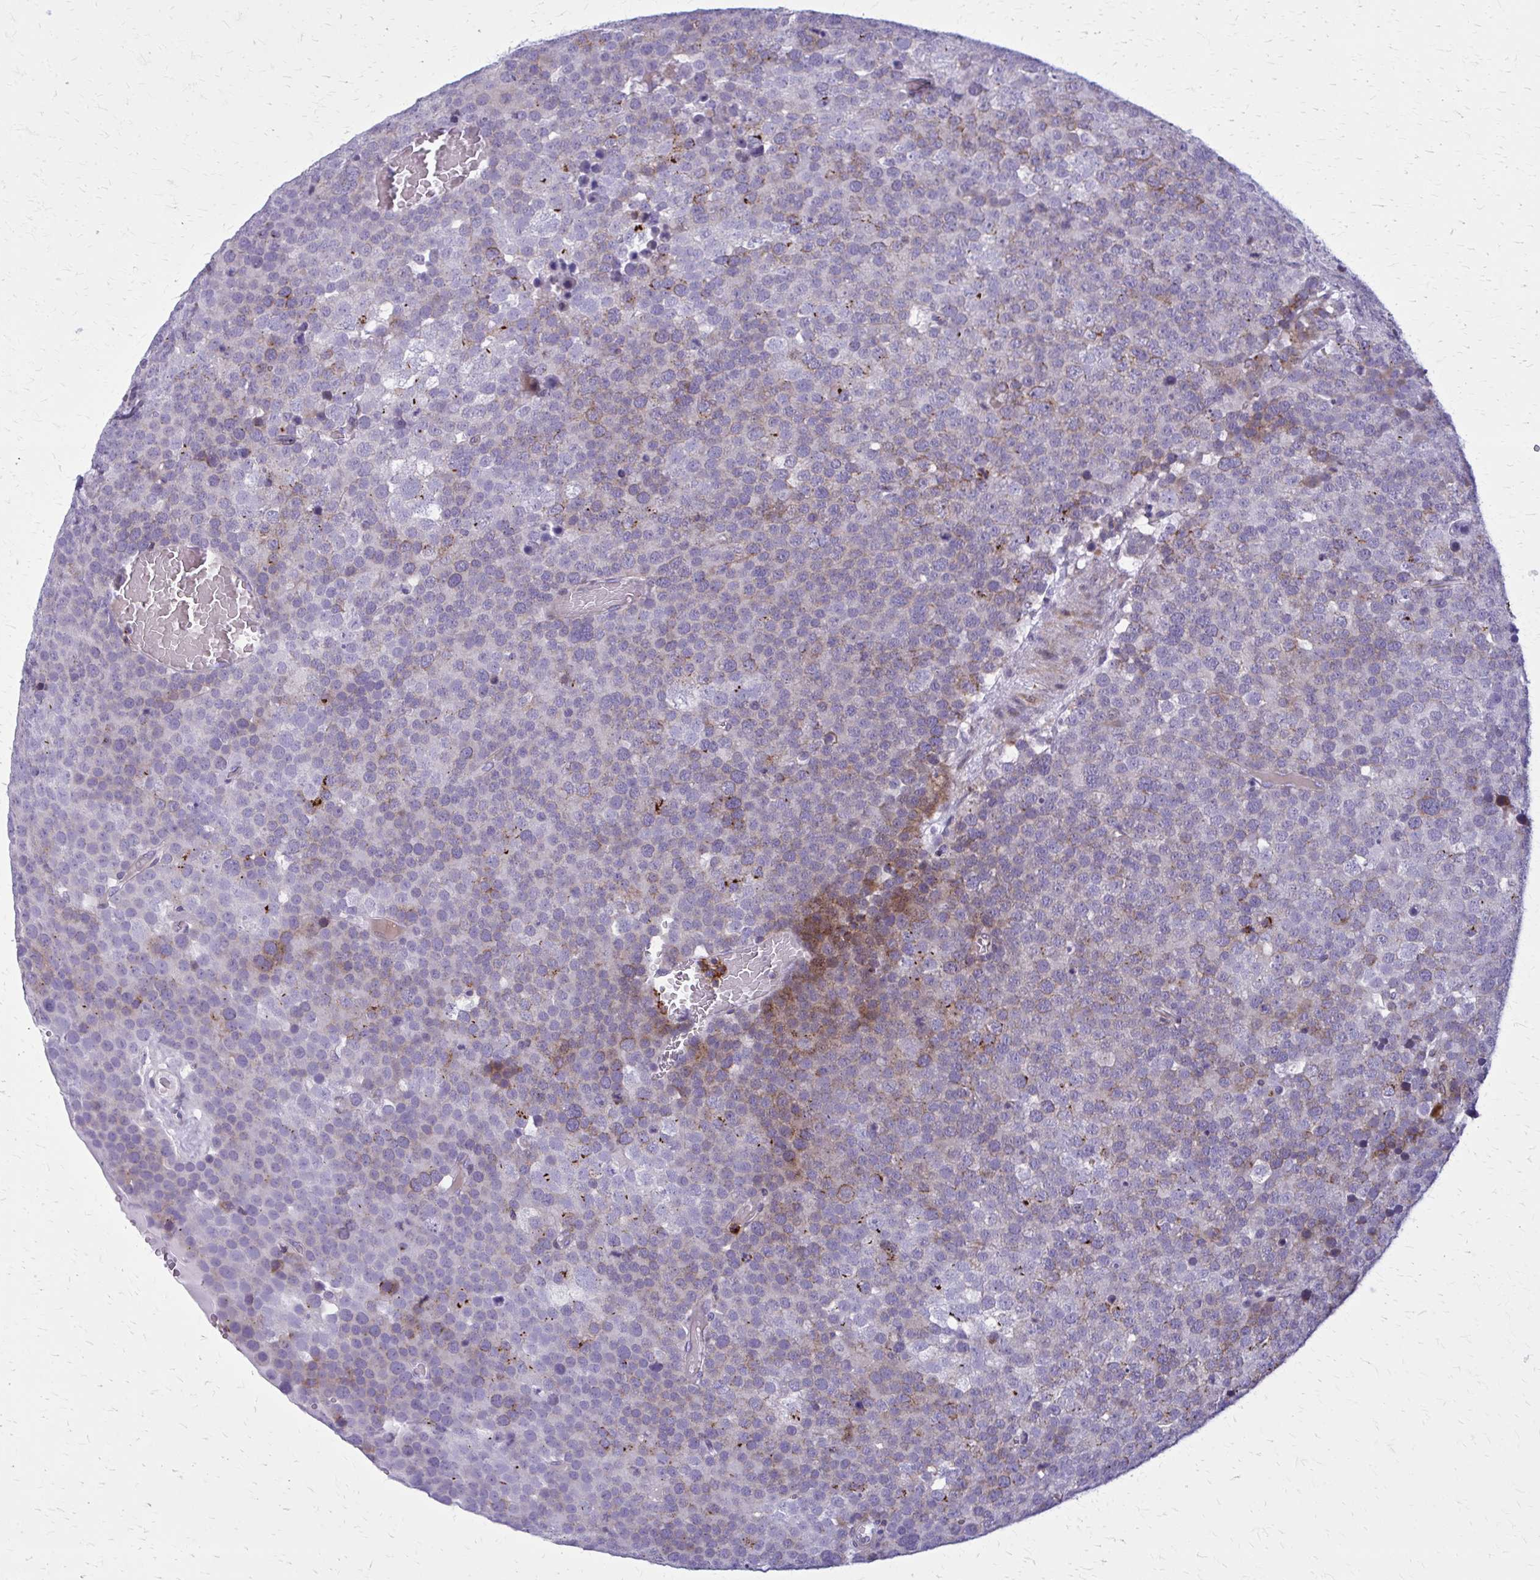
{"staining": {"intensity": "moderate", "quantity": "<25%", "location": "cytoplasmic/membranous"}, "tissue": "testis cancer", "cell_type": "Tumor cells", "image_type": "cancer", "snomed": [{"axis": "morphology", "description": "Seminoma, NOS"}, {"axis": "topography", "description": "Testis"}], "caption": "Human testis seminoma stained with a protein marker demonstrates moderate staining in tumor cells.", "gene": "PEDS1", "patient": {"sex": "male", "age": 71}}